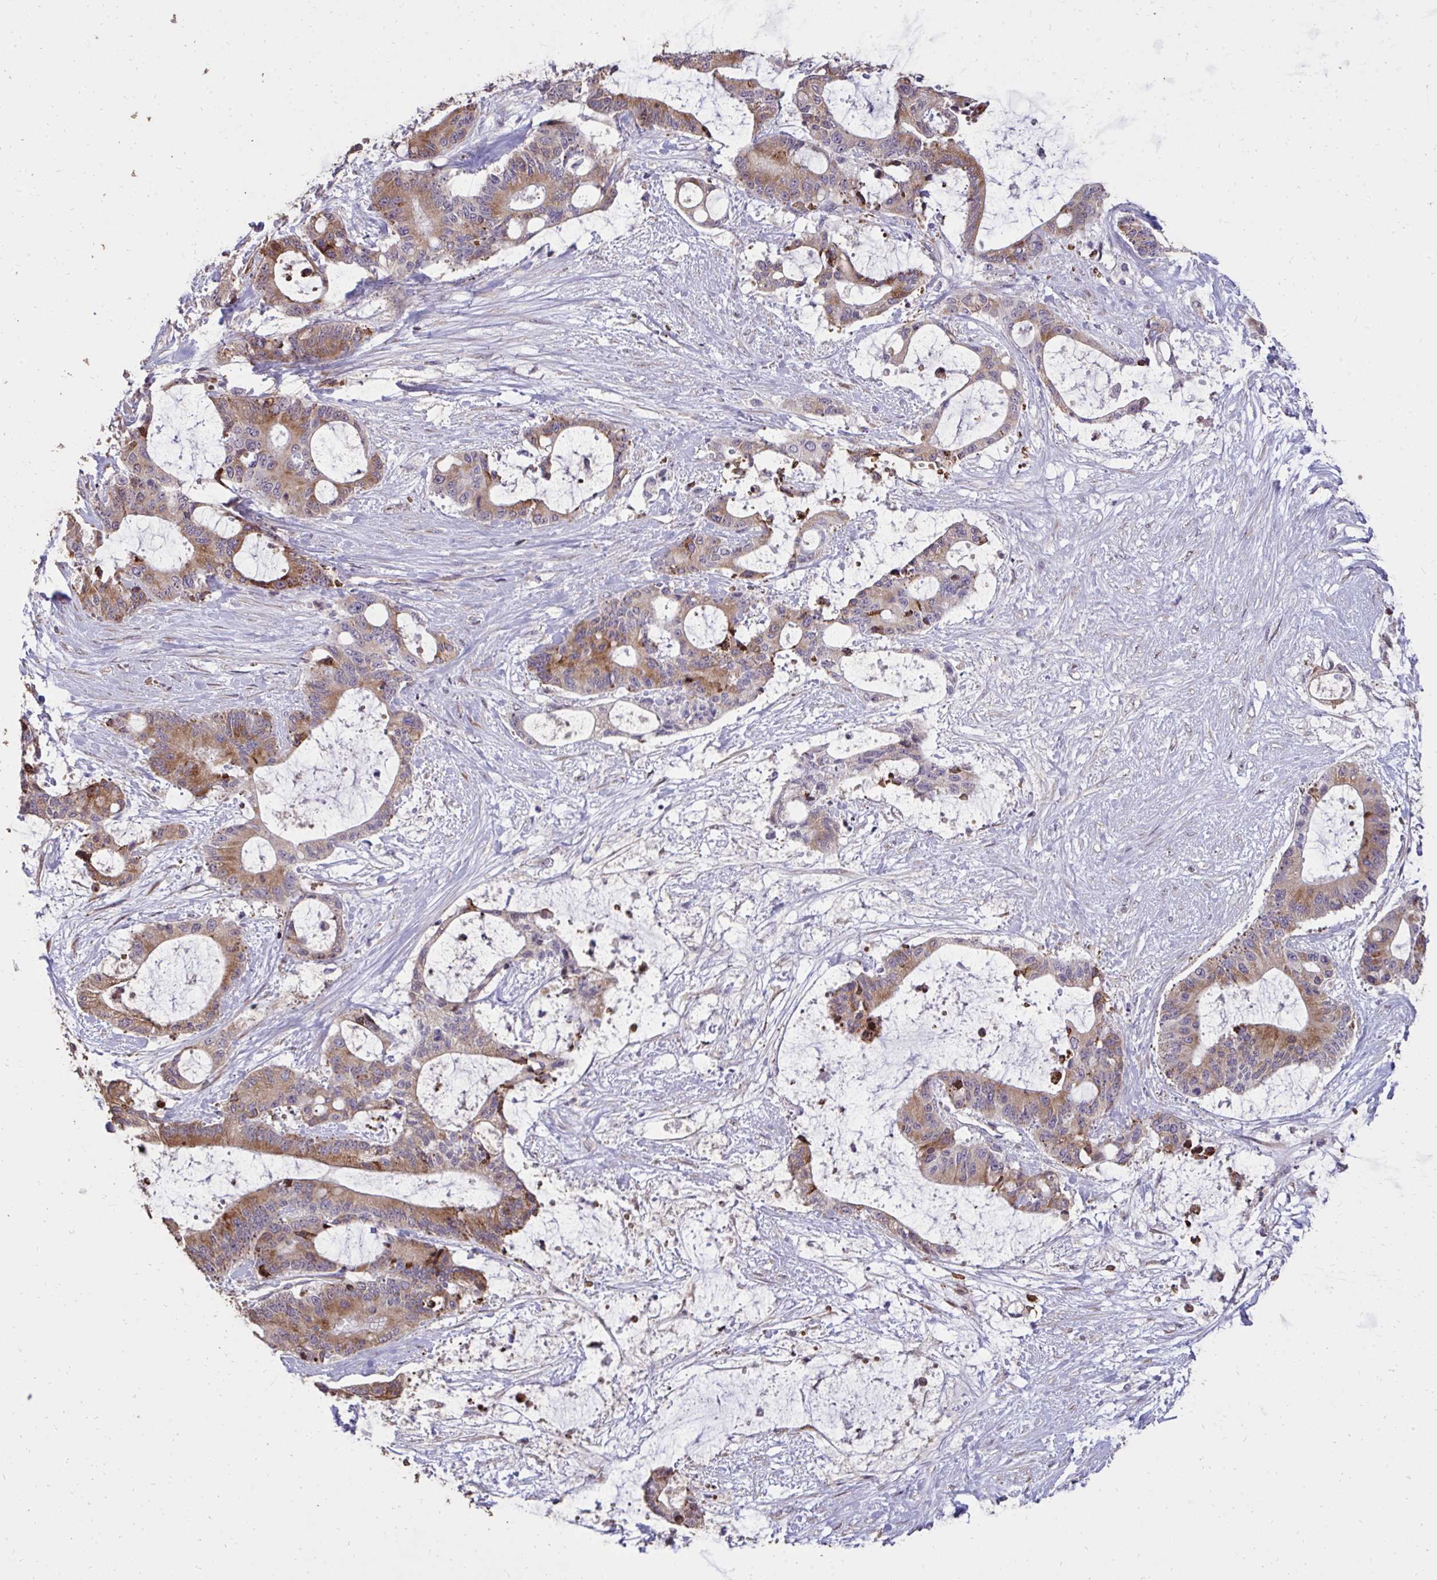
{"staining": {"intensity": "moderate", "quantity": ">75%", "location": "cytoplasmic/membranous"}, "tissue": "liver cancer", "cell_type": "Tumor cells", "image_type": "cancer", "snomed": [{"axis": "morphology", "description": "Normal tissue, NOS"}, {"axis": "morphology", "description": "Cholangiocarcinoma"}, {"axis": "topography", "description": "Liver"}, {"axis": "topography", "description": "Peripheral nerve tissue"}], "caption": "An immunohistochemistry micrograph of neoplastic tissue is shown. Protein staining in brown shows moderate cytoplasmic/membranous positivity in liver cholangiocarcinoma within tumor cells.", "gene": "FIBCD1", "patient": {"sex": "female", "age": 73}}